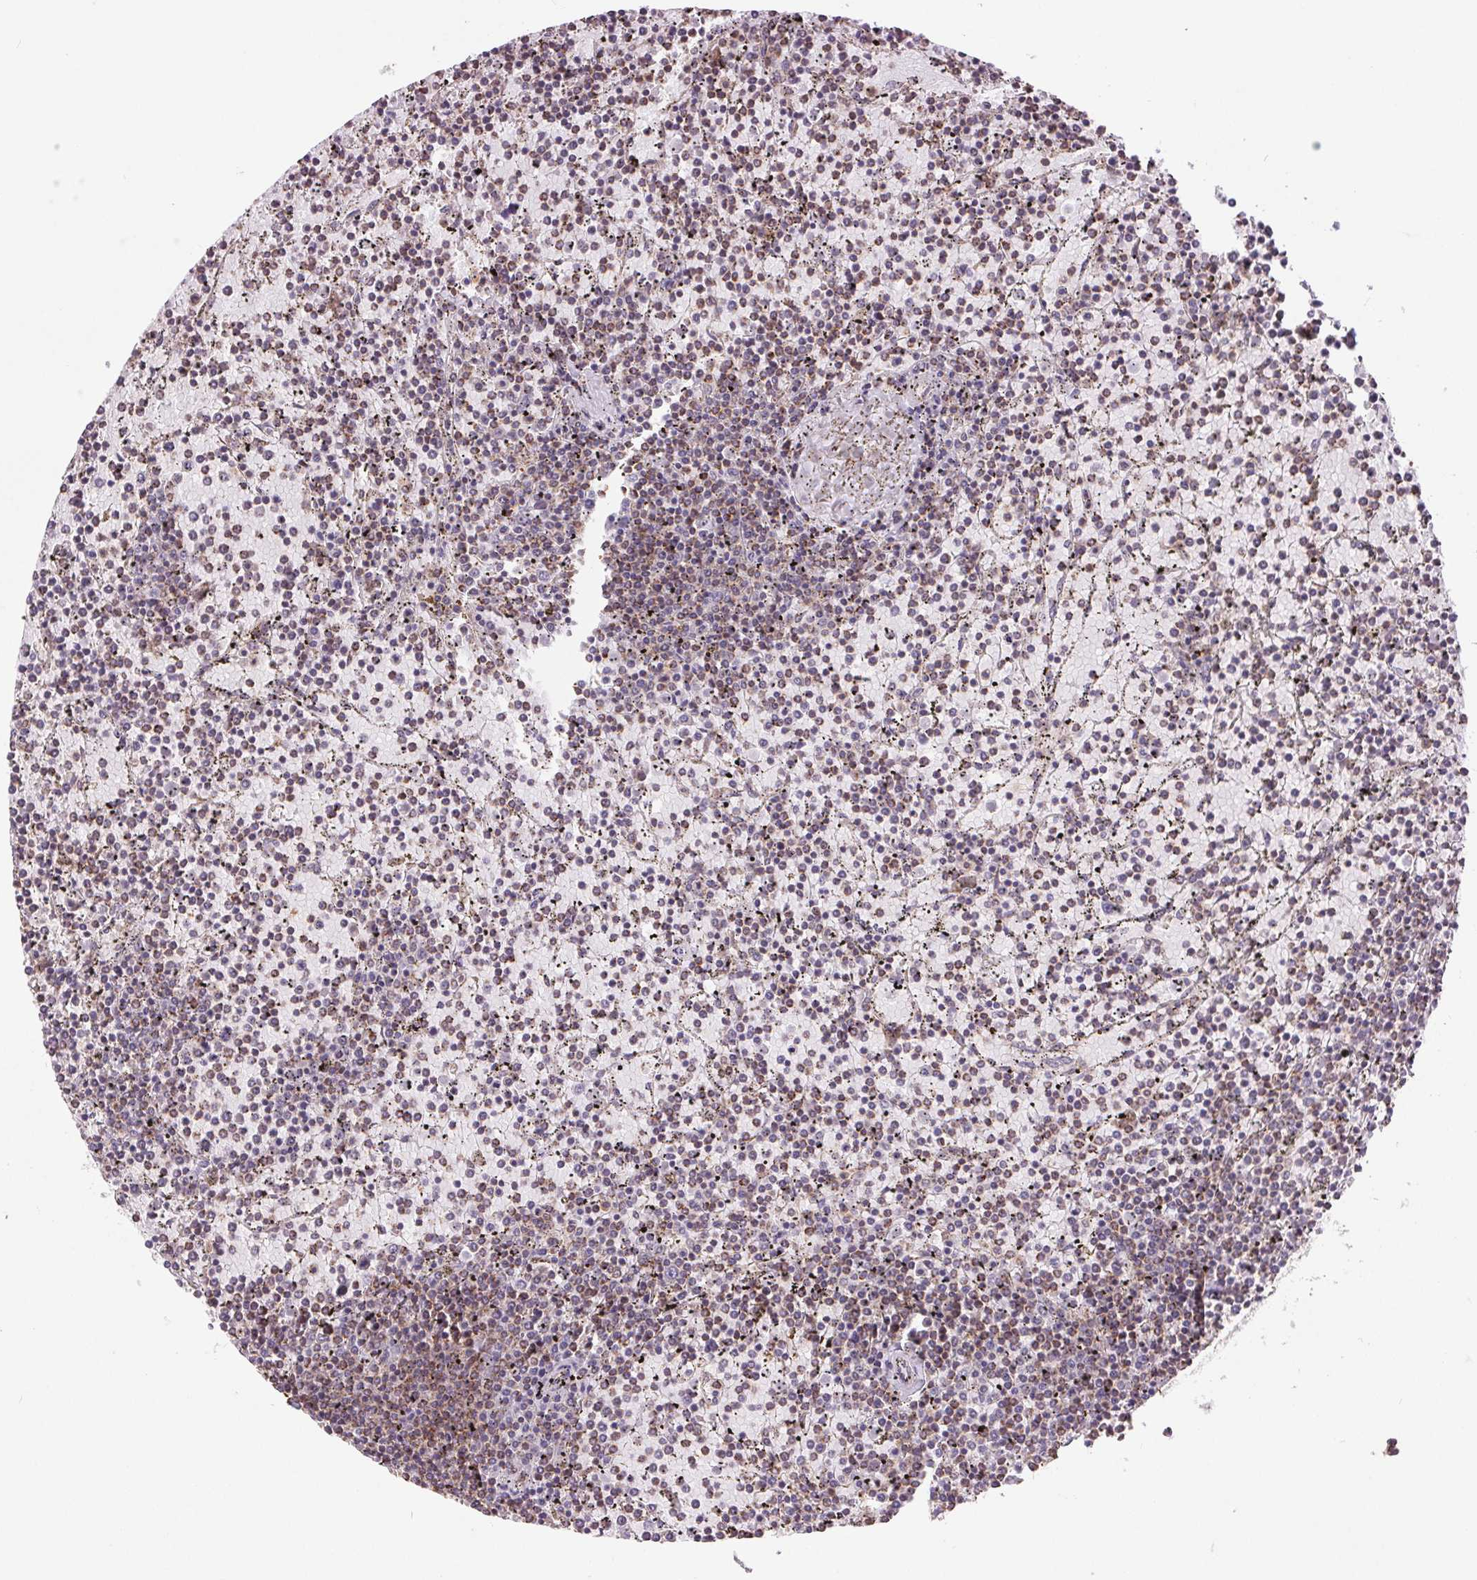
{"staining": {"intensity": "weak", "quantity": "<25%", "location": "cytoplasmic/membranous"}, "tissue": "lymphoma", "cell_type": "Tumor cells", "image_type": "cancer", "snomed": [{"axis": "morphology", "description": "Malignant lymphoma, non-Hodgkin's type, Low grade"}, {"axis": "topography", "description": "Spleen"}], "caption": "Protein analysis of low-grade malignant lymphoma, non-Hodgkin's type shows no significant expression in tumor cells.", "gene": "DGUOK", "patient": {"sex": "female", "age": 77}}